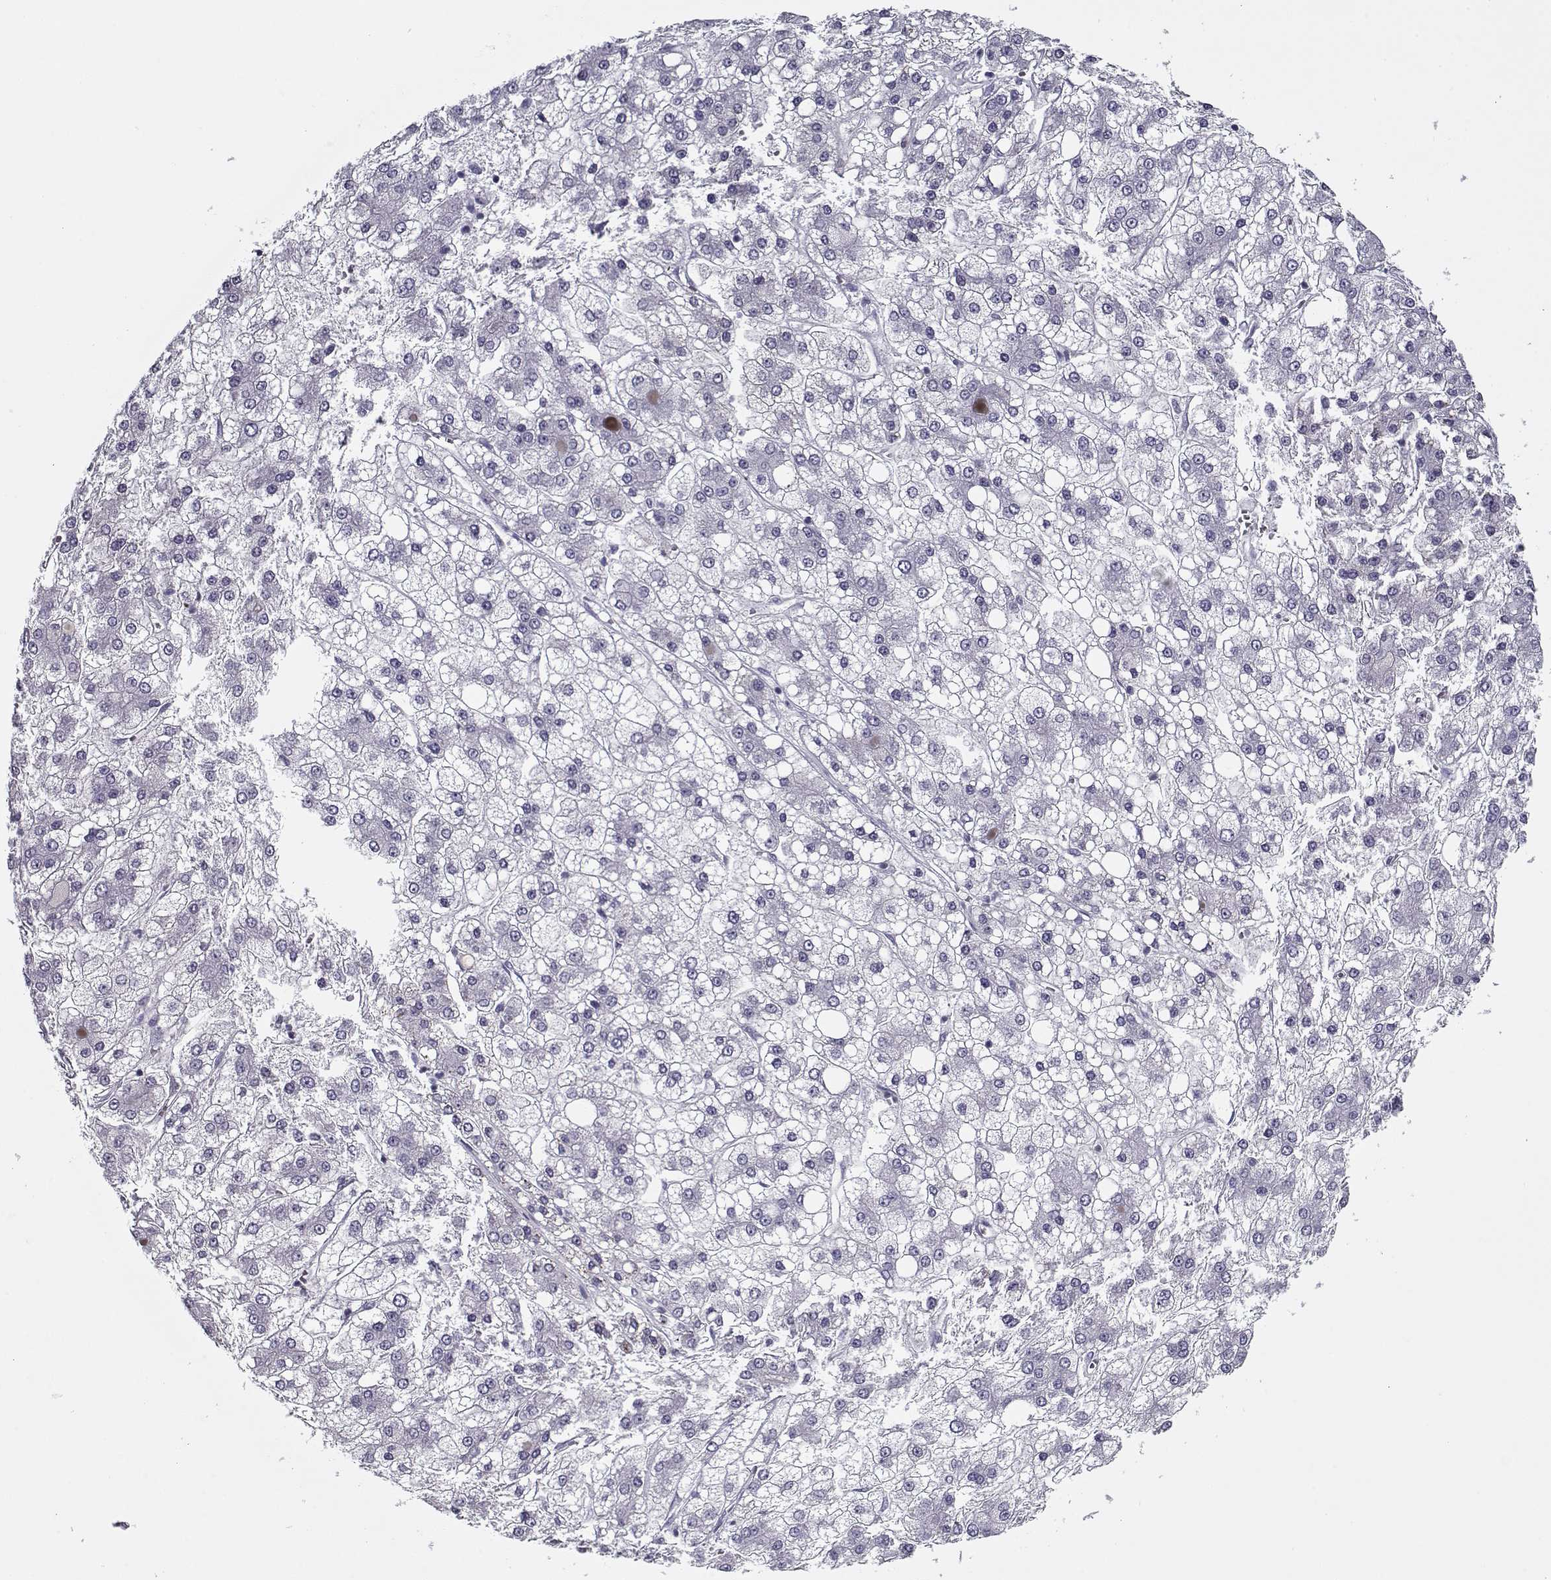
{"staining": {"intensity": "negative", "quantity": "none", "location": "none"}, "tissue": "liver cancer", "cell_type": "Tumor cells", "image_type": "cancer", "snomed": [{"axis": "morphology", "description": "Carcinoma, Hepatocellular, NOS"}, {"axis": "topography", "description": "Liver"}], "caption": "Immunohistochemistry (IHC) of human liver cancer (hepatocellular carcinoma) exhibits no expression in tumor cells.", "gene": "PP2D1", "patient": {"sex": "male", "age": 73}}